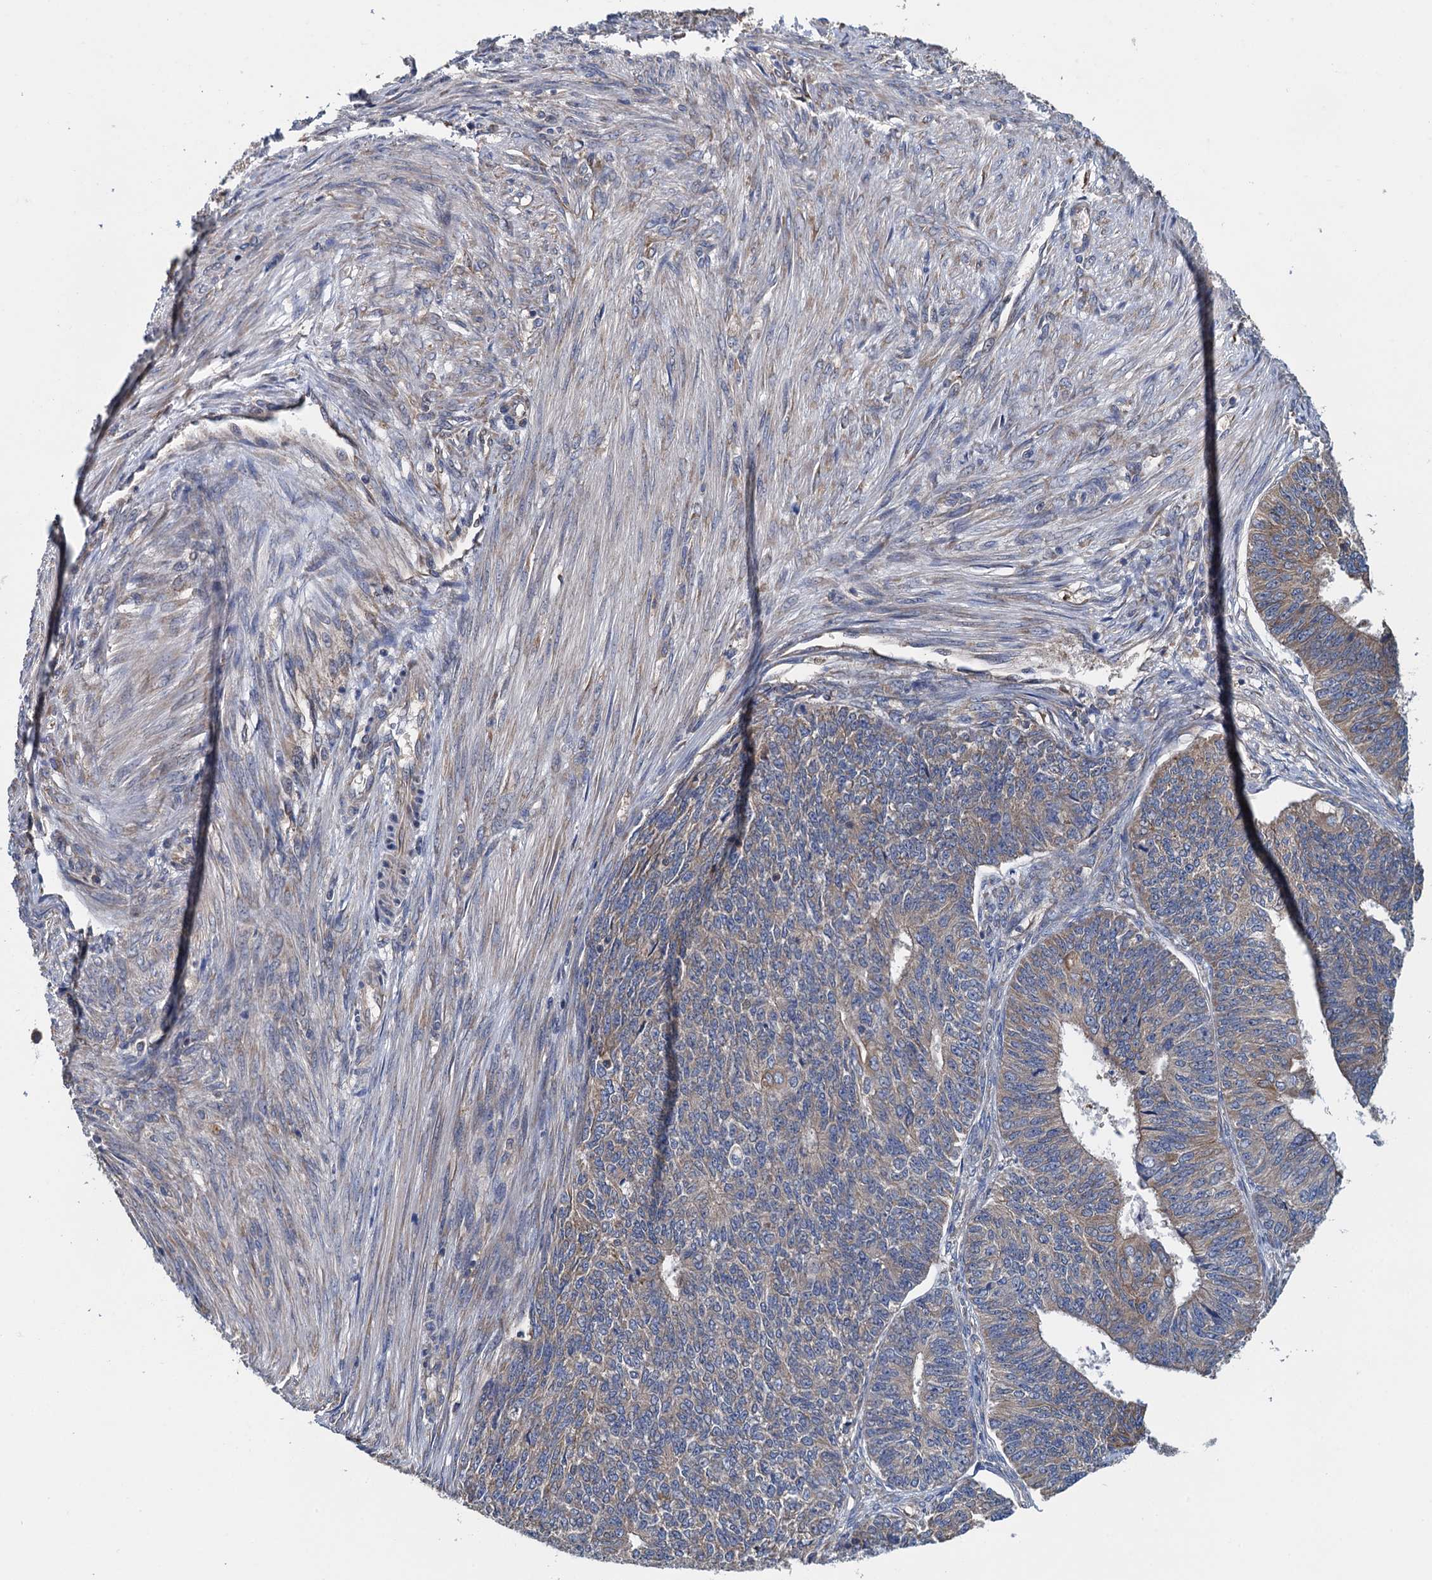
{"staining": {"intensity": "weak", "quantity": "25%-75%", "location": "cytoplasmic/membranous"}, "tissue": "endometrial cancer", "cell_type": "Tumor cells", "image_type": "cancer", "snomed": [{"axis": "morphology", "description": "Adenocarcinoma, NOS"}, {"axis": "topography", "description": "Endometrium"}], "caption": "This is an image of immunohistochemistry (IHC) staining of adenocarcinoma (endometrial), which shows weak staining in the cytoplasmic/membranous of tumor cells.", "gene": "ADCY9", "patient": {"sex": "female", "age": 32}}